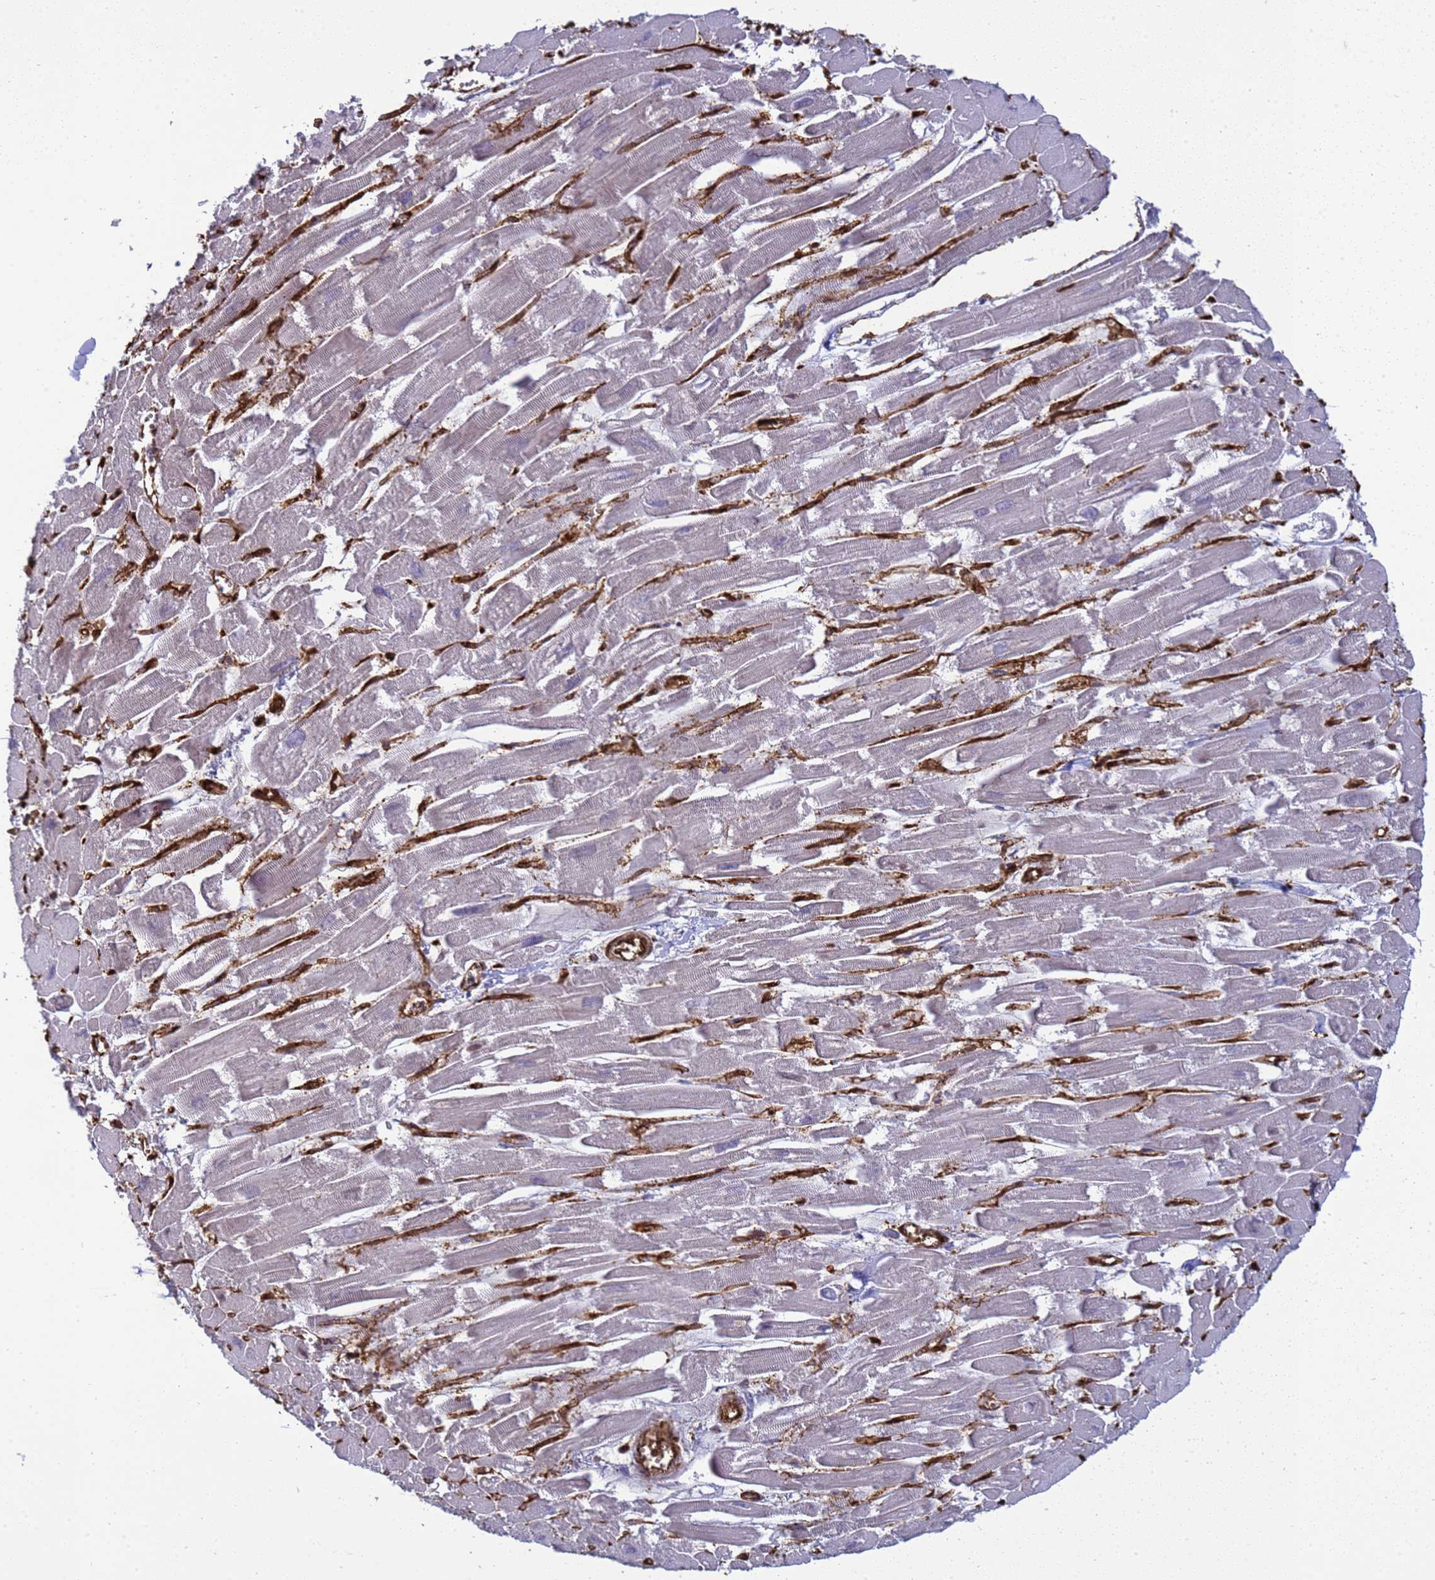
{"staining": {"intensity": "negative", "quantity": "none", "location": "none"}, "tissue": "heart muscle", "cell_type": "Cardiomyocytes", "image_type": "normal", "snomed": [{"axis": "morphology", "description": "Normal tissue, NOS"}, {"axis": "topography", "description": "Heart"}], "caption": "This is a micrograph of immunohistochemistry staining of normal heart muscle, which shows no staining in cardiomyocytes. The staining was performed using DAB to visualize the protein expression in brown, while the nuclei were stained in blue with hematoxylin (Magnification: 20x).", "gene": "ZBTB8OS", "patient": {"sex": "male", "age": 54}}